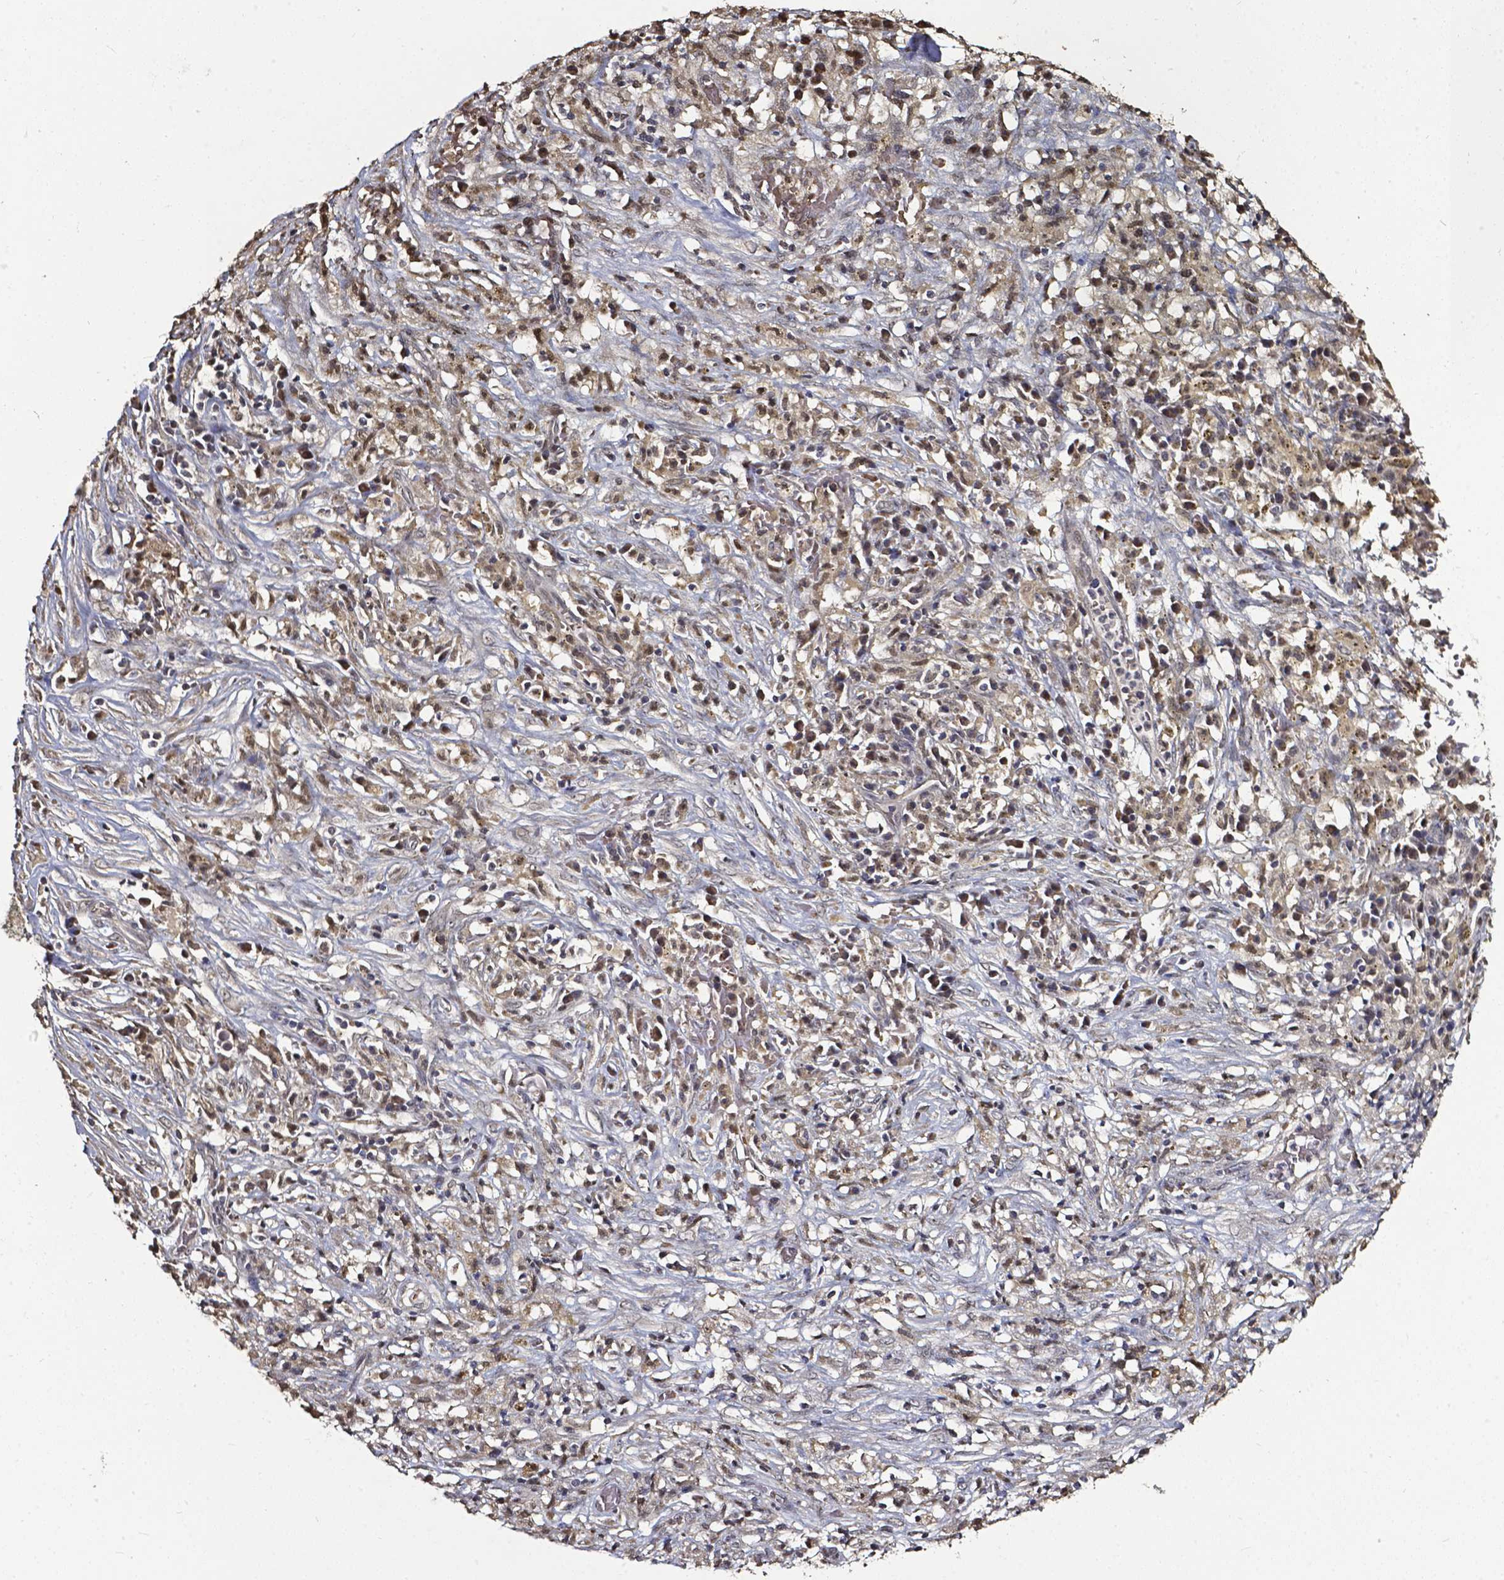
{"staining": {"intensity": "weak", "quantity": "25%-75%", "location": "cytoplasmic/membranous"}, "tissue": "melanoma", "cell_type": "Tumor cells", "image_type": "cancer", "snomed": [{"axis": "morphology", "description": "Malignant melanoma, NOS"}, {"axis": "topography", "description": "Skin"}], "caption": "This photomicrograph shows malignant melanoma stained with immunohistochemistry to label a protein in brown. The cytoplasmic/membranous of tumor cells show weak positivity for the protein. Nuclei are counter-stained blue.", "gene": "GLRA2", "patient": {"sex": "female", "age": 91}}